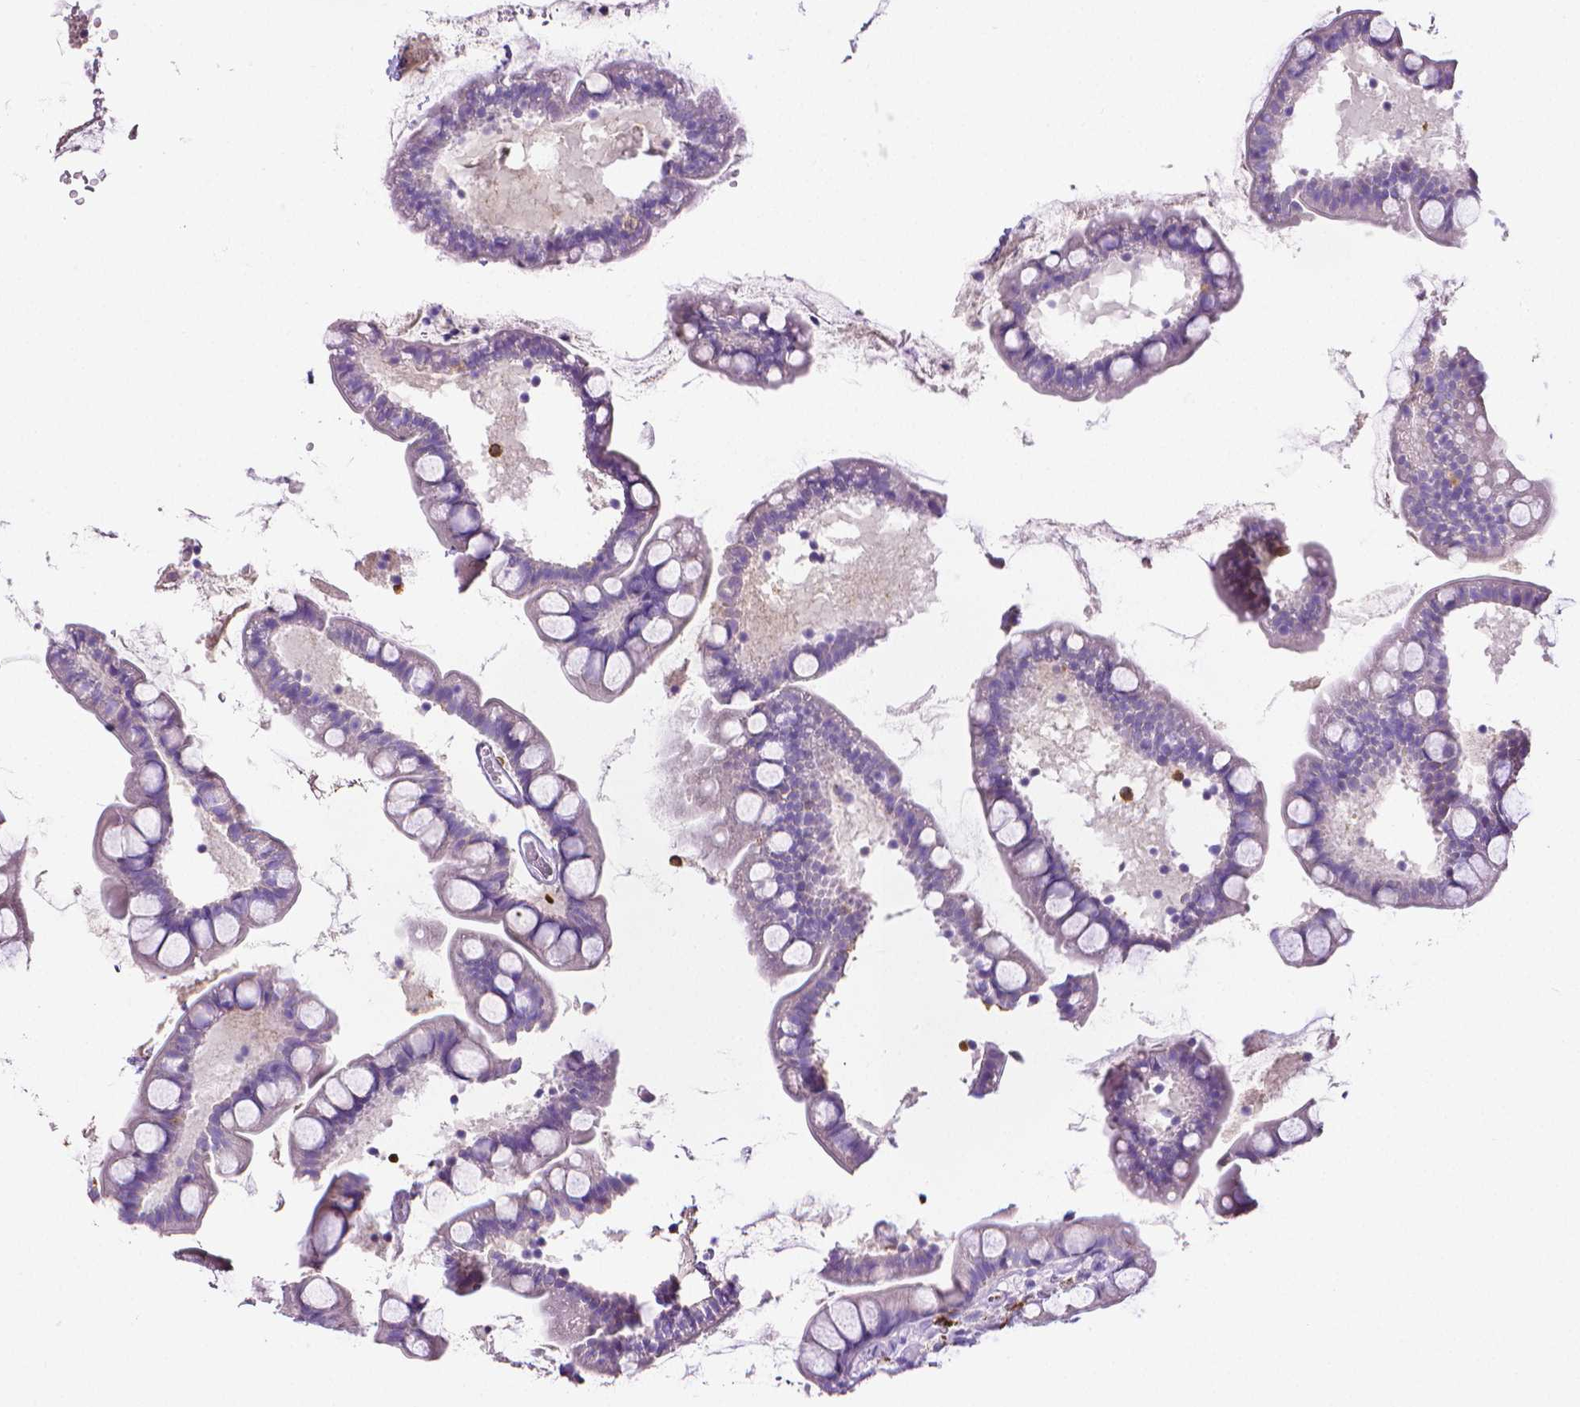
{"staining": {"intensity": "negative", "quantity": "none", "location": "none"}, "tissue": "small intestine", "cell_type": "Glandular cells", "image_type": "normal", "snomed": [{"axis": "morphology", "description": "Normal tissue, NOS"}, {"axis": "topography", "description": "Small intestine"}], "caption": "IHC histopathology image of benign human small intestine stained for a protein (brown), which reveals no expression in glandular cells. The staining was performed using DAB to visualize the protein expression in brown, while the nuclei were stained in blue with hematoxylin (Magnification: 20x).", "gene": "MMP9", "patient": {"sex": "male", "age": 70}}